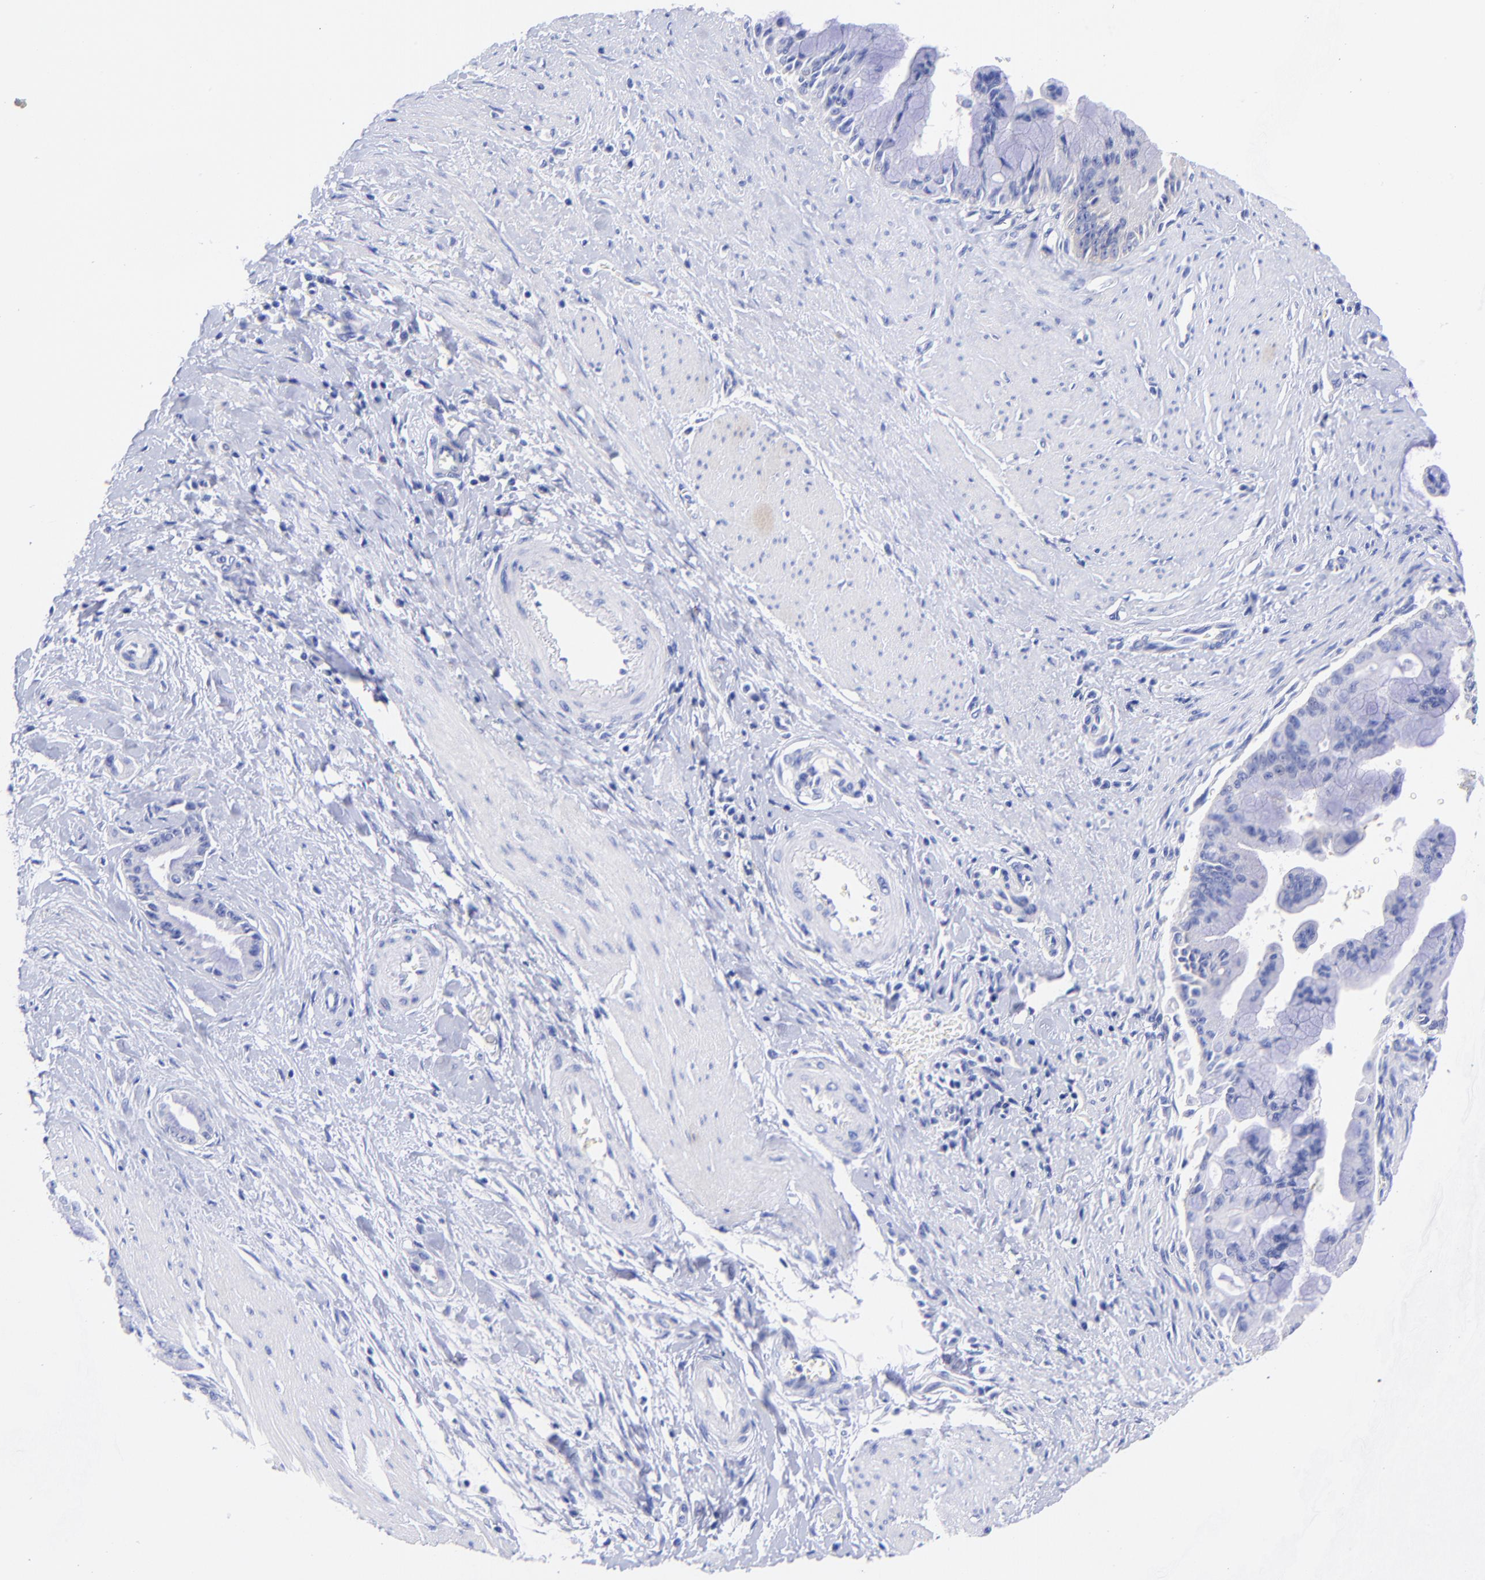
{"staining": {"intensity": "negative", "quantity": "none", "location": "none"}, "tissue": "pancreatic cancer", "cell_type": "Tumor cells", "image_type": "cancer", "snomed": [{"axis": "morphology", "description": "Adenocarcinoma, NOS"}, {"axis": "topography", "description": "Pancreas"}], "caption": "Immunohistochemistry (IHC) of human pancreatic cancer (adenocarcinoma) exhibits no expression in tumor cells.", "gene": "GPHN", "patient": {"sex": "male", "age": 59}}